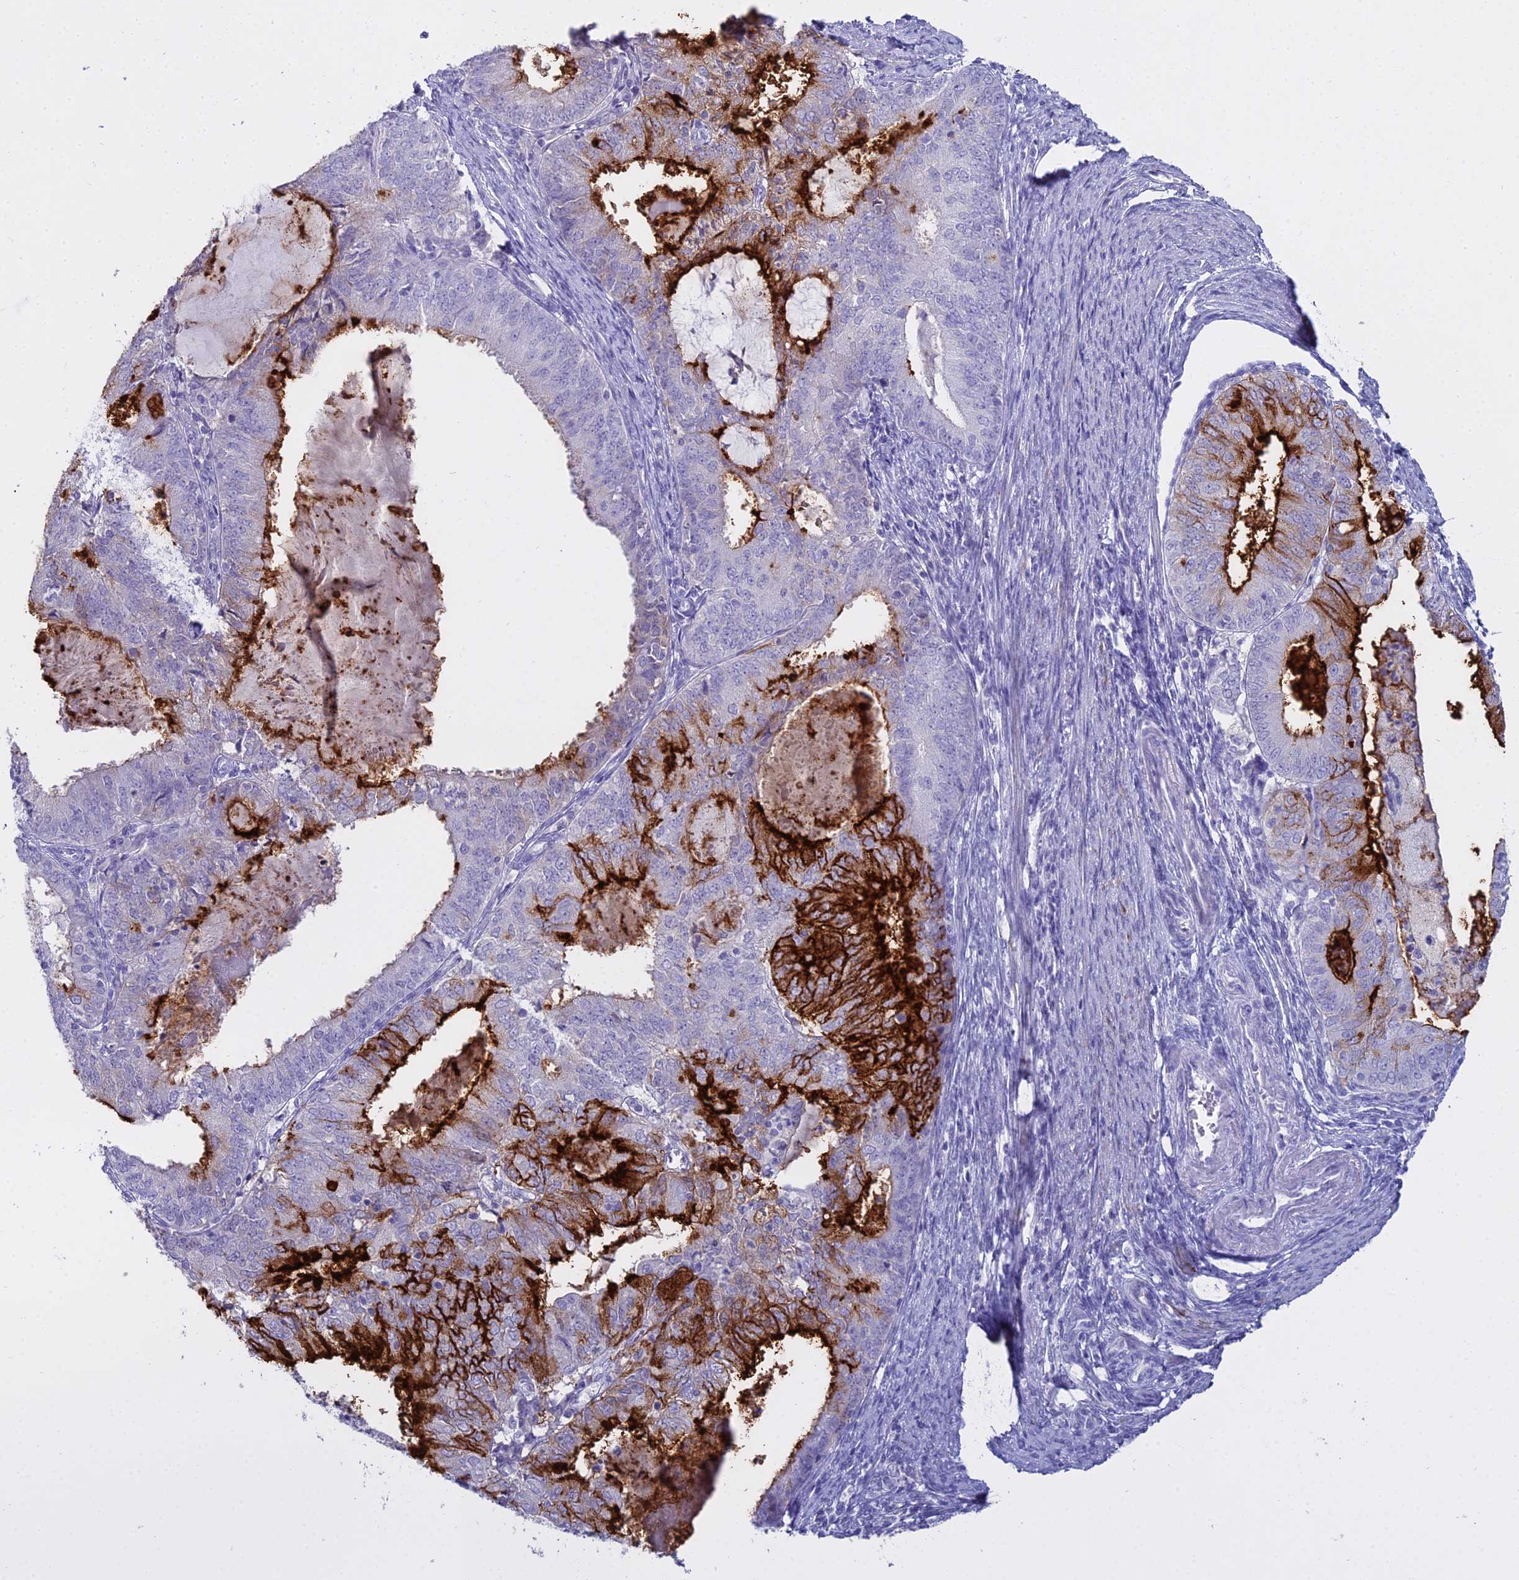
{"staining": {"intensity": "strong", "quantity": "25%-75%", "location": "cytoplasmic/membranous"}, "tissue": "endometrial cancer", "cell_type": "Tumor cells", "image_type": "cancer", "snomed": [{"axis": "morphology", "description": "Adenocarcinoma, NOS"}, {"axis": "topography", "description": "Endometrium"}], "caption": "Protein expression analysis of human endometrial adenocarcinoma reveals strong cytoplasmic/membranous staining in approximately 25%-75% of tumor cells.", "gene": "ALPP", "patient": {"sex": "female", "age": 57}}